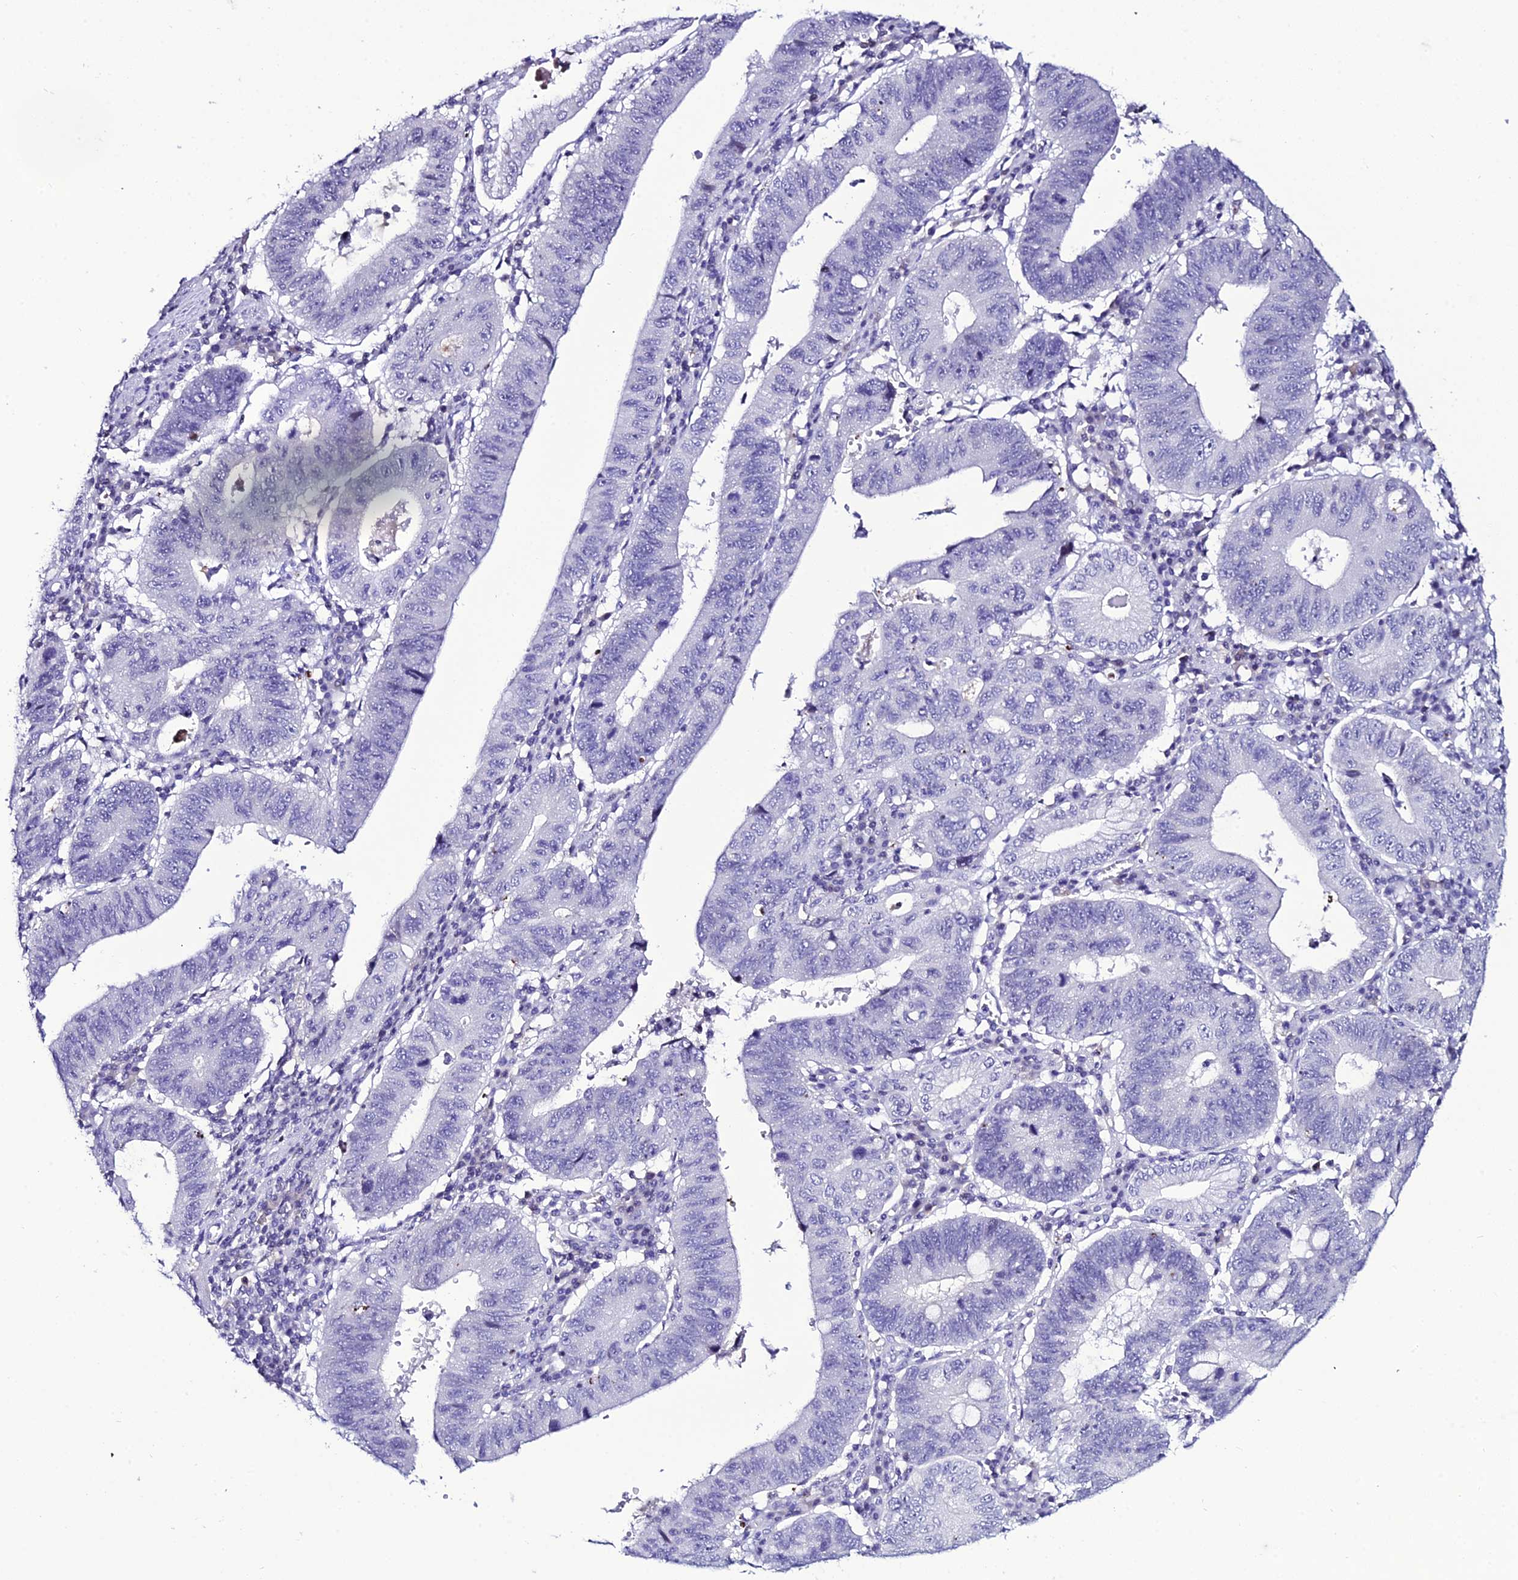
{"staining": {"intensity": "negative", "quantity": "none", "location": "none"}, "tissue": "stomach cancer", "cell_type": "Tumor cells", "image_type": "cancer", "snomed": [{"axis": "morphology", "description": "Adenocarcinoma, NOS"}, {"axis": "topography", "description": "Stomach"}], "caption": "Protein analysis of stomach cancer (adenocarcinoma) reveals no significant staining in tumor cells. Nuclei are stained in blue.", "gene": "DEFB132", "patient": {"sex": "male", "age": 59}}